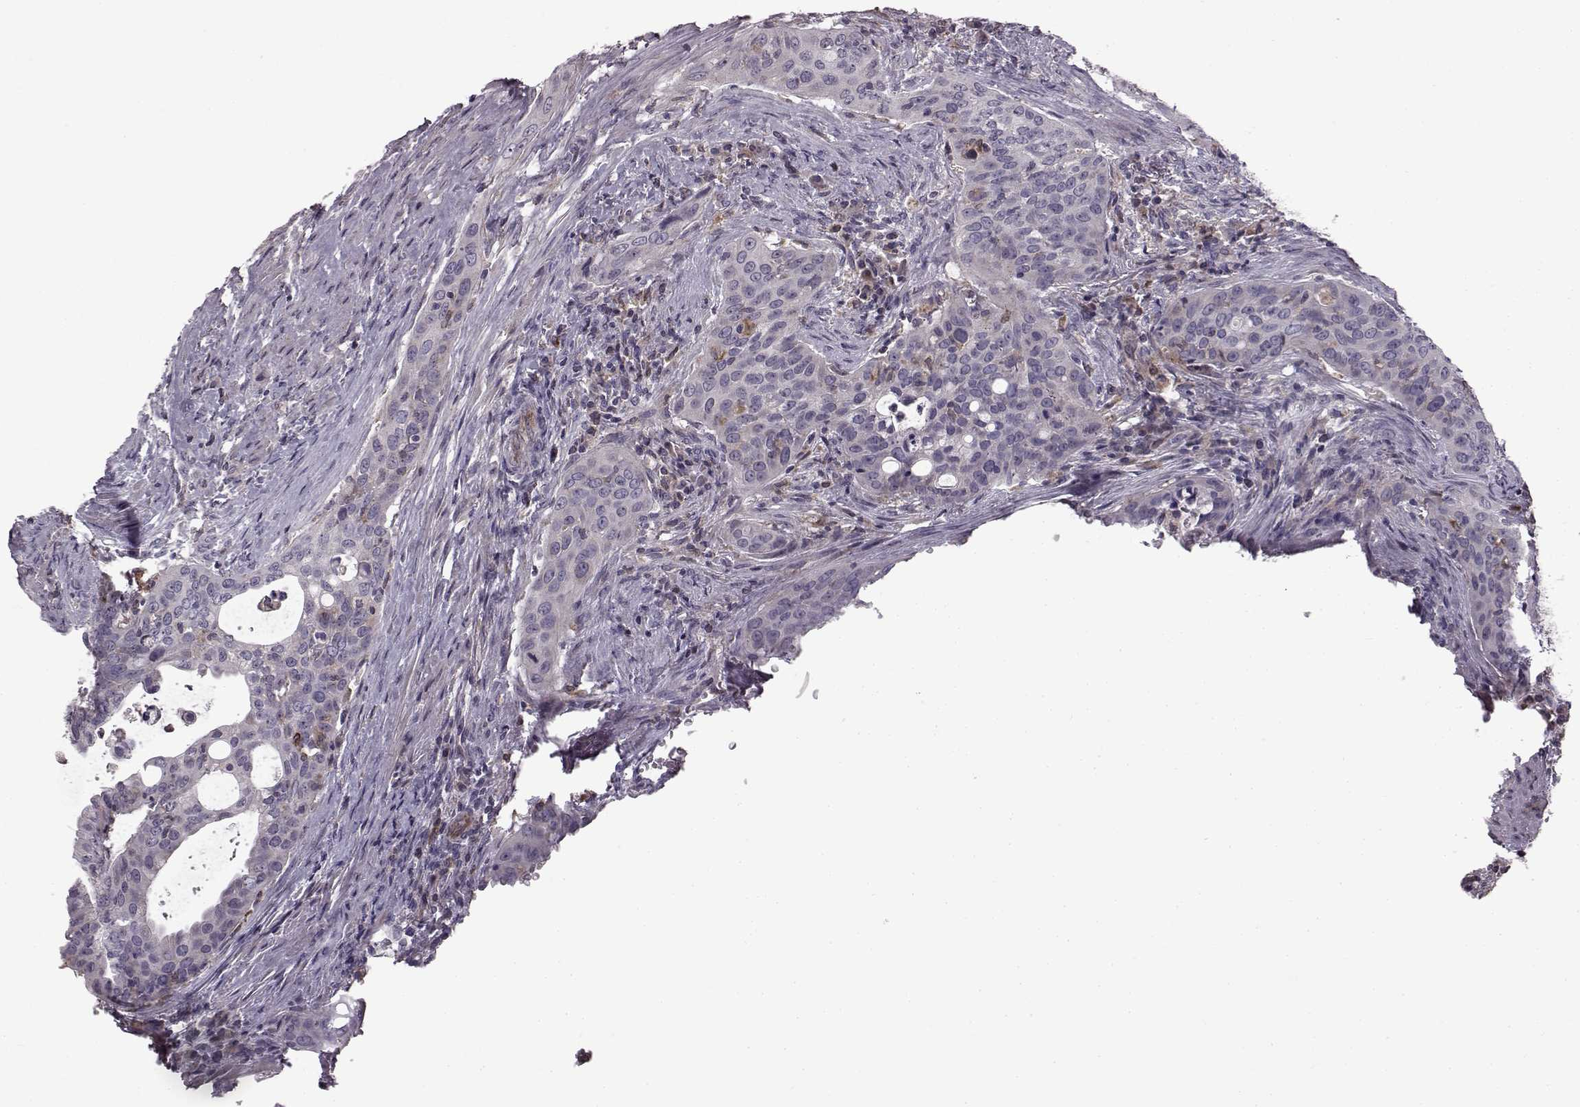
{"staining": {"intensity": "negative", "quantity": "none", "location": "none"}, "tissue": "urothelial cancer", "cell_type": "Tumor cells", "image_type": "cancer", "snomed": [{"axis": "morphology", "description": "Urothelial carcinoma, High grade"}, {"axis": "topography", "description": "Urinary bladder"}], "caption": "Tumor cells show no significant protein positivity in urothelial cancer.", "gene": "B3GNT6", "patient": {"sex": "male", "age": 82}}